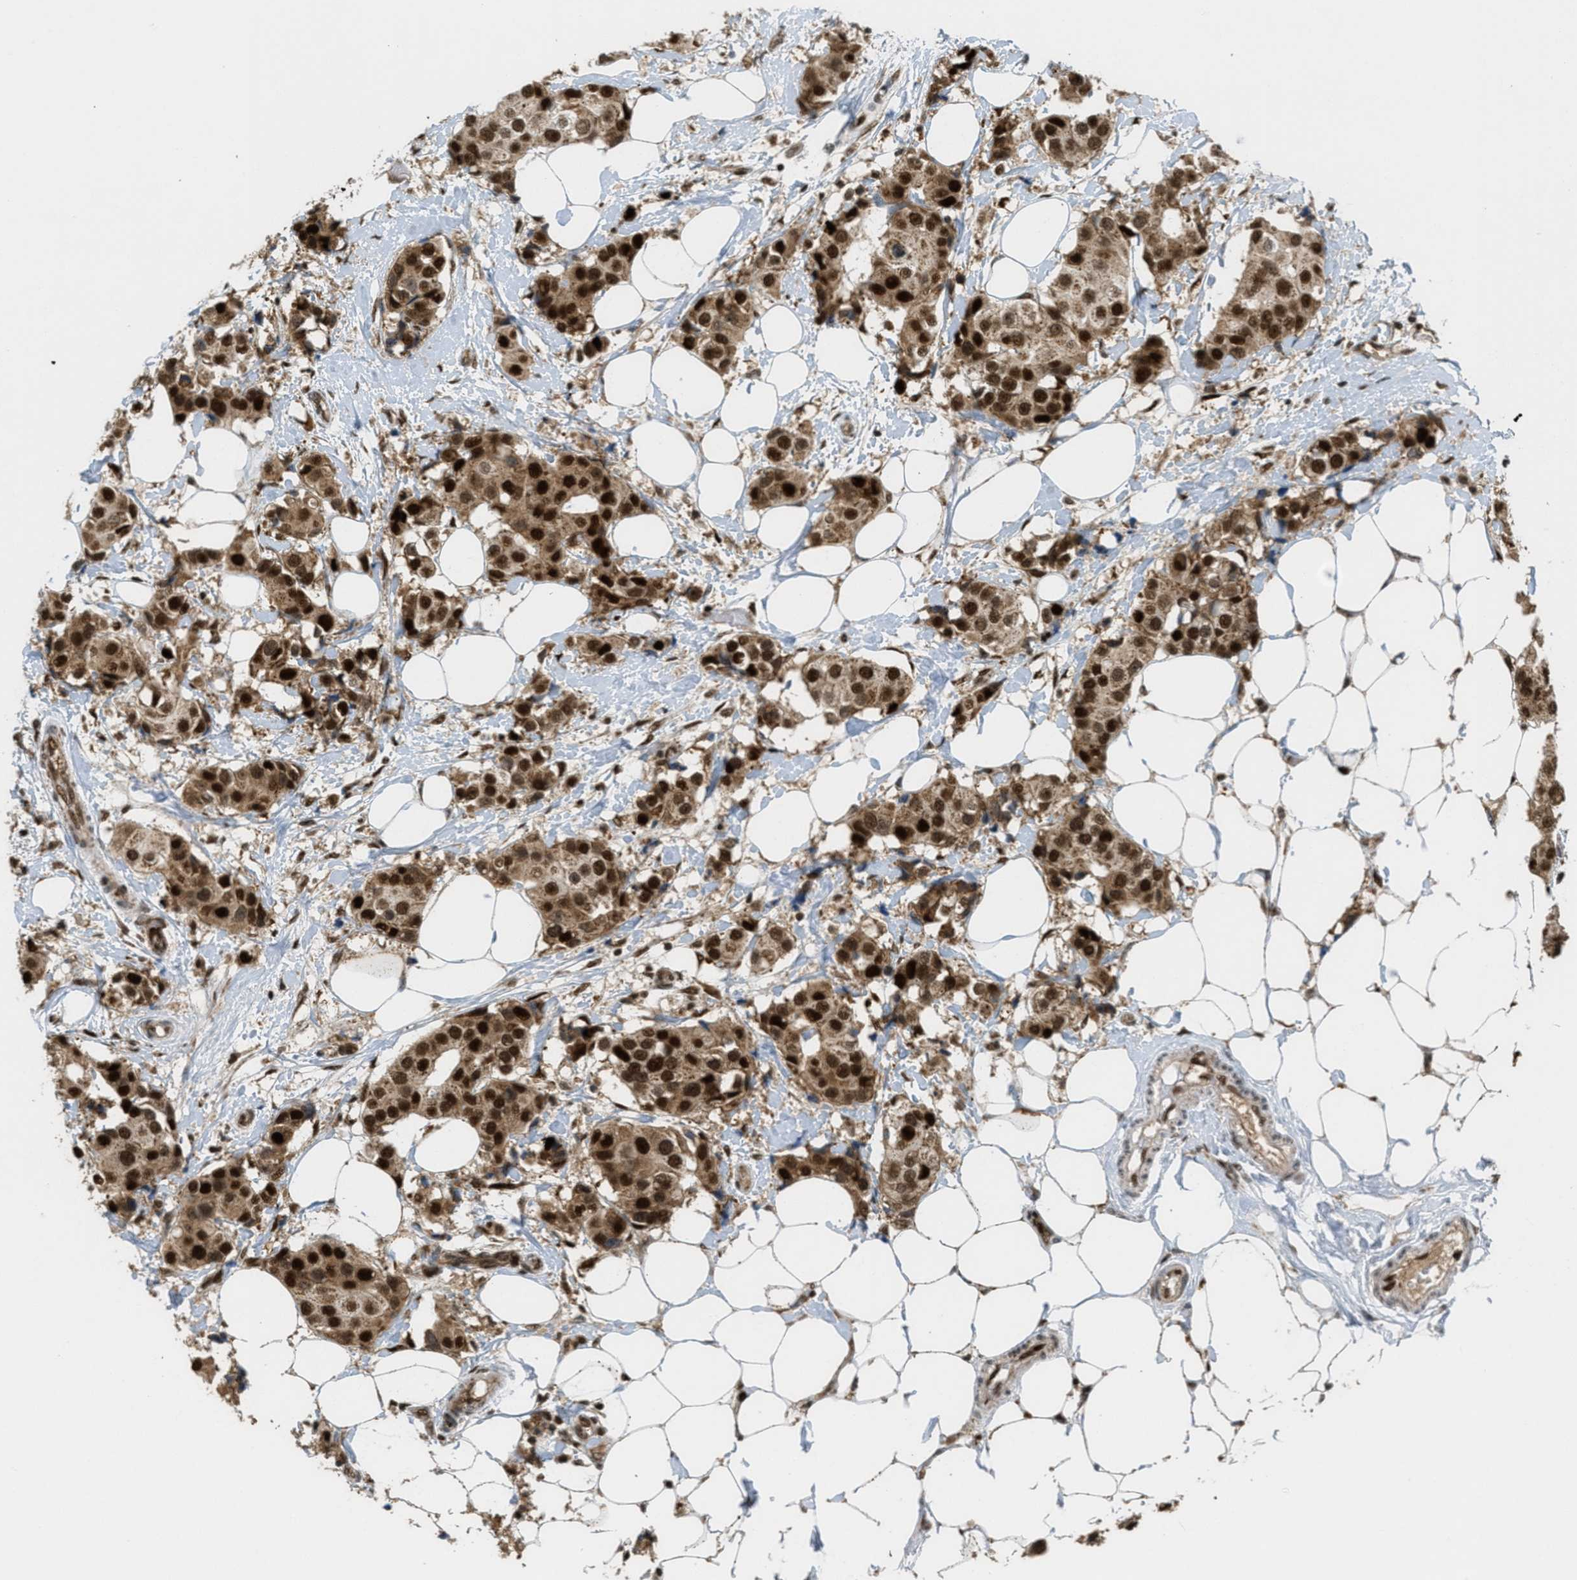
{"staining": {"intensity": "strong", "quantity": ">75%", "location": "cytoplasmic/membranous,nuclear"}, "tissue": "breast cancer", "cell_type": "Tumor cells", "image_type": "cancer", "snomed": [{"axis": "morphology", "description": "Normal tissue, NOS"}, {"axis": "morphology", "description": "Duct carcinoma"}, {"axis": "topography", "description": "Breast"}], "caption": "A high-resolution histopathology image shows immunohistochemistry (IHC) staining of breast intraductal carcinoma, which shows strong cytoplasmic/membranous and nuclear staining in about >75% of tumor cells. The protein of interest is stained brown, and the nuclei are stained in blue (DAB IHC with brightfield microscopy, high magnification).", "gene": "TLK1", "patient": {"sex": "female", "age": 39}}